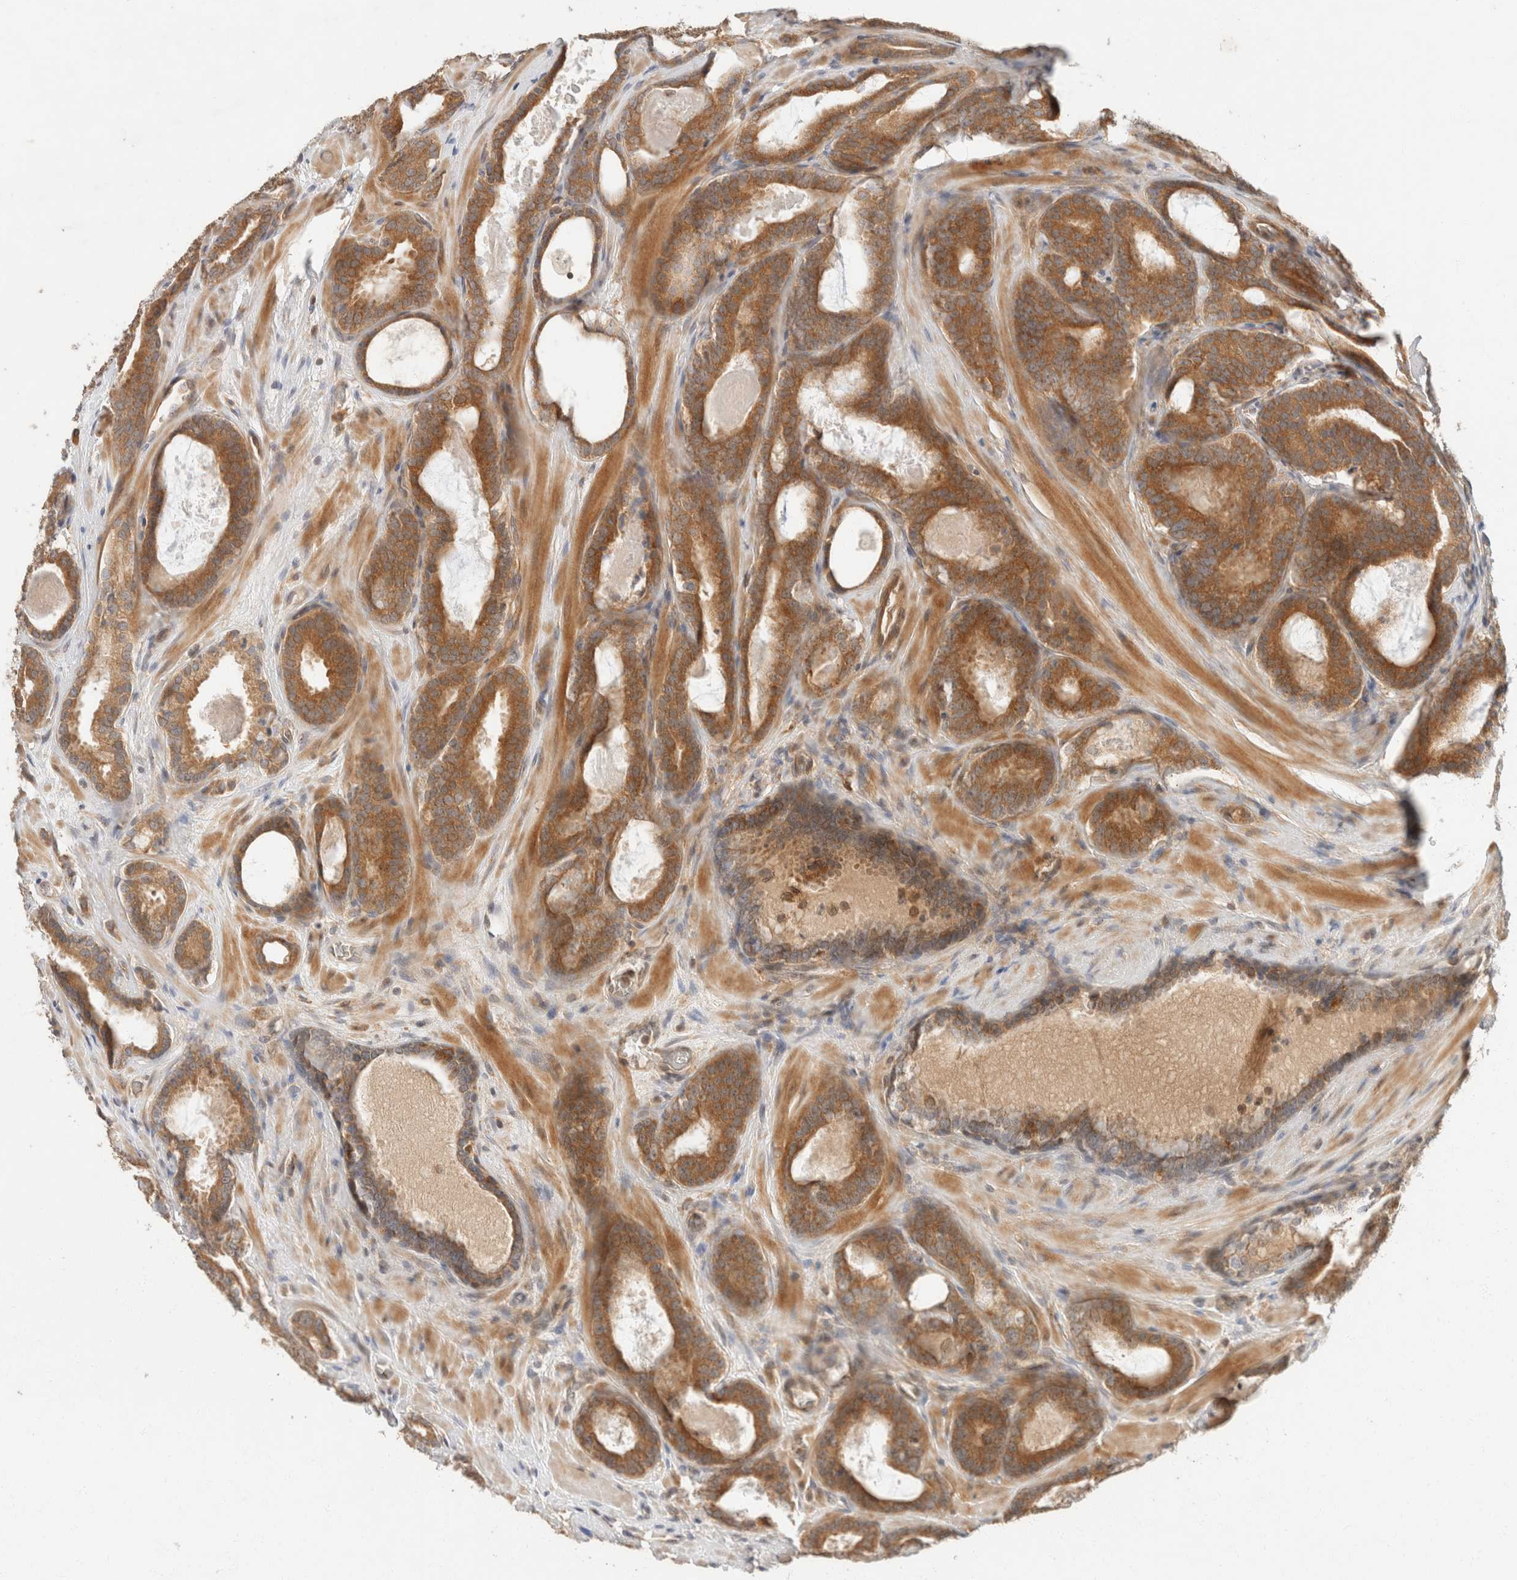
{"staining": {"intensity": "moderate", "quantity": ">75%", "location": "cytoplasmic/membranous"}, "tissue": "prostate cancer", "cell_type": "Tumor cells", "image_type": "cancer", "snomed": [{"axis": "morphology", "description": "Adenocarcinoma, High grade"}, {"axis": "topography", "description": "Prostate"}], "caption": "Immunohistochemical staining of high-grade adenocarcinoma (prostate) displays medium levels of moderate cytoplasmic/membranous protein positivity in about >75% of tumor cells.", "gene": "TACC1", "patient": {"sex": "male", "age": 60}}